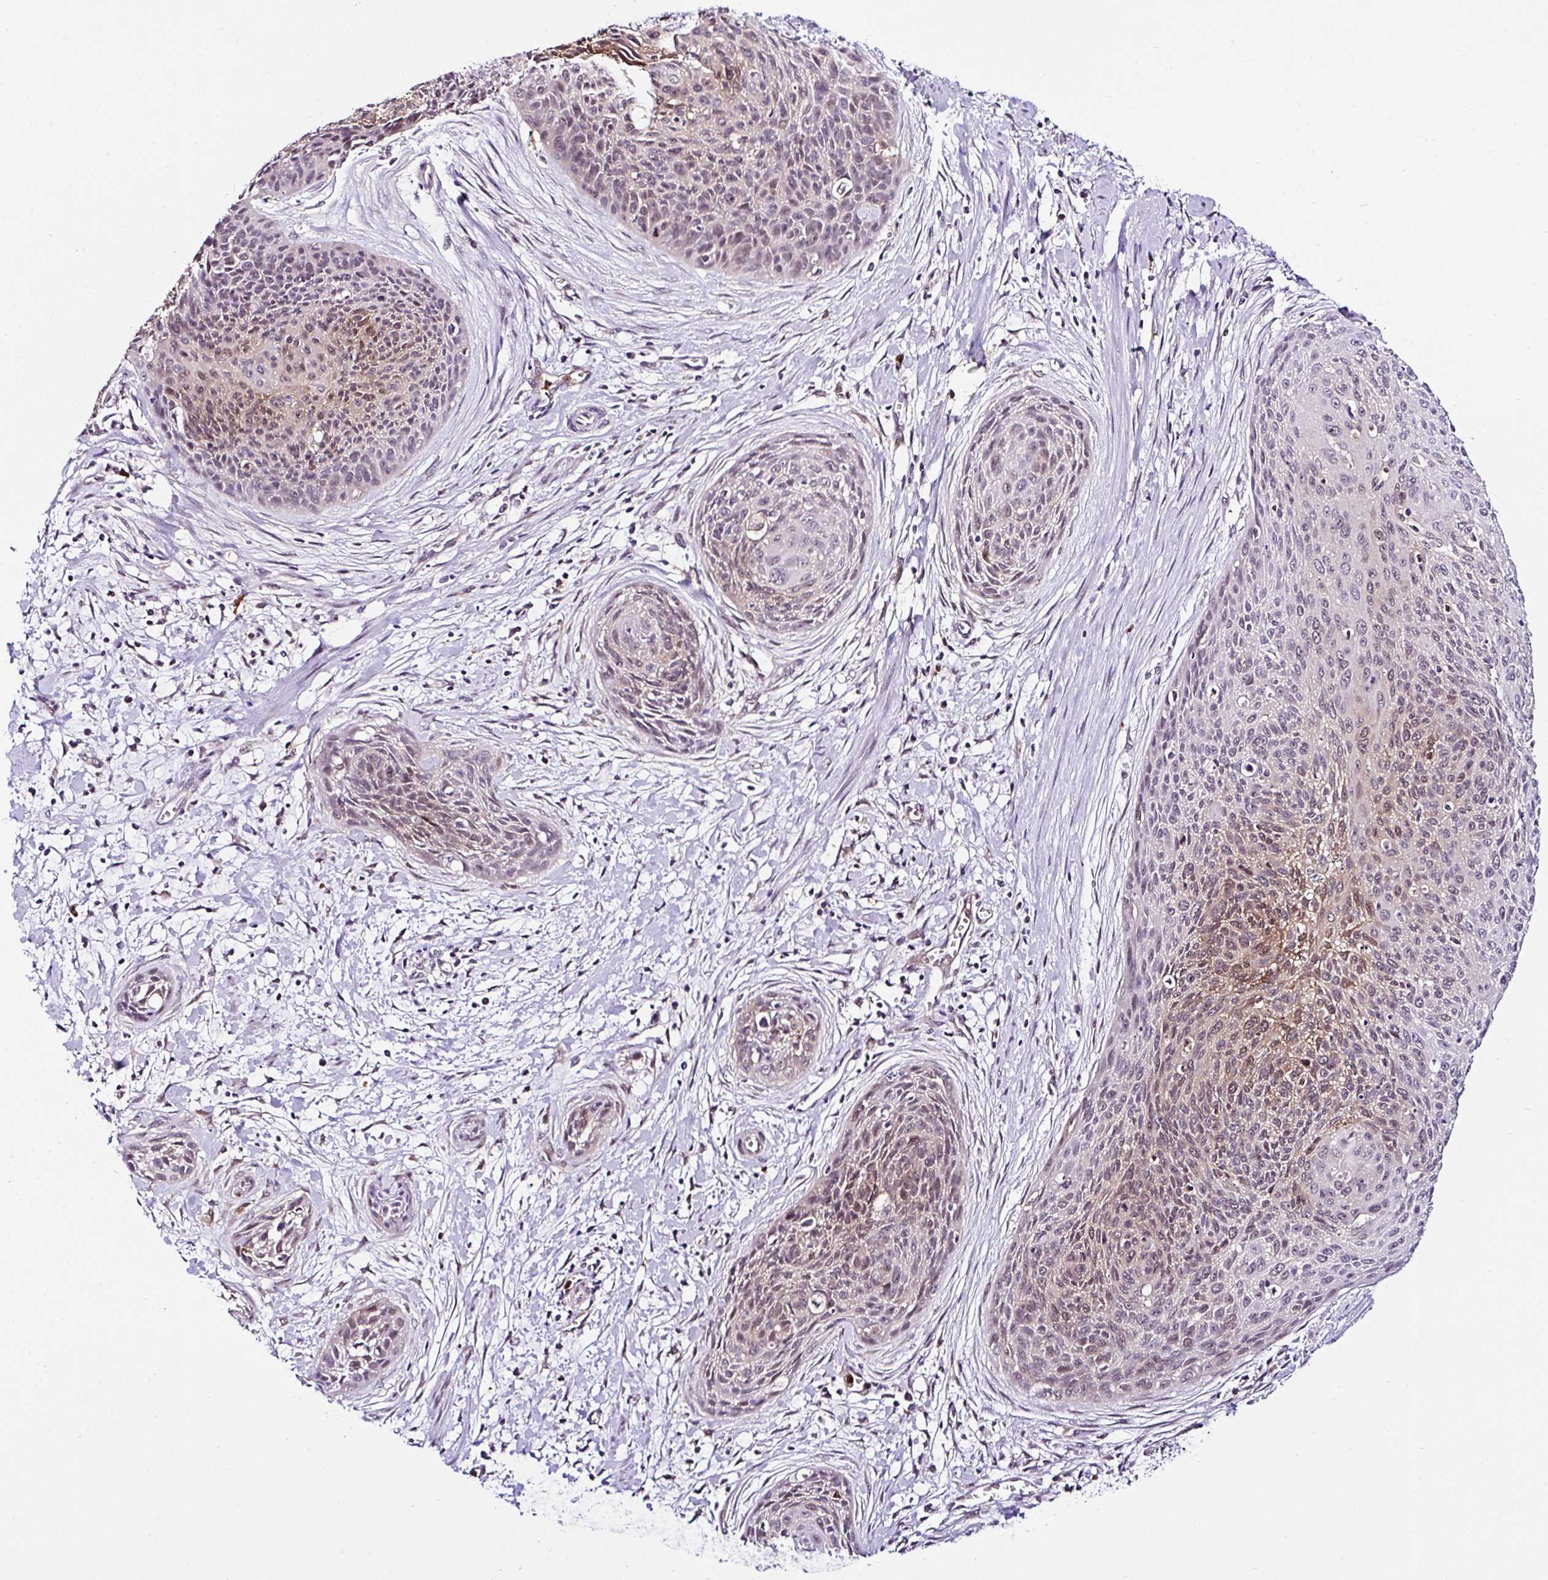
{"staining": {"intensity": "weak", "quantity": "25%-75%", "location": "nuclear"}, "tissue": "cervical cancer", "cell_type": "Tumor cells", "image_type": "cancer", "snomed": [{"axis": "morphology", "description": "Squamous cell carcinoma, NOS"}, {"axis": "topography", "description": "Cervix"}], "caption": "A photomicrograph showing weak nuclear positivity in about 25%-75% of tumor cells in cervical cancer (squamous cell carcinoma), as visualized by brown immunohistochemical staining.", "gene": "PIN4", "patient": {"sex": "female", "age": 55}}